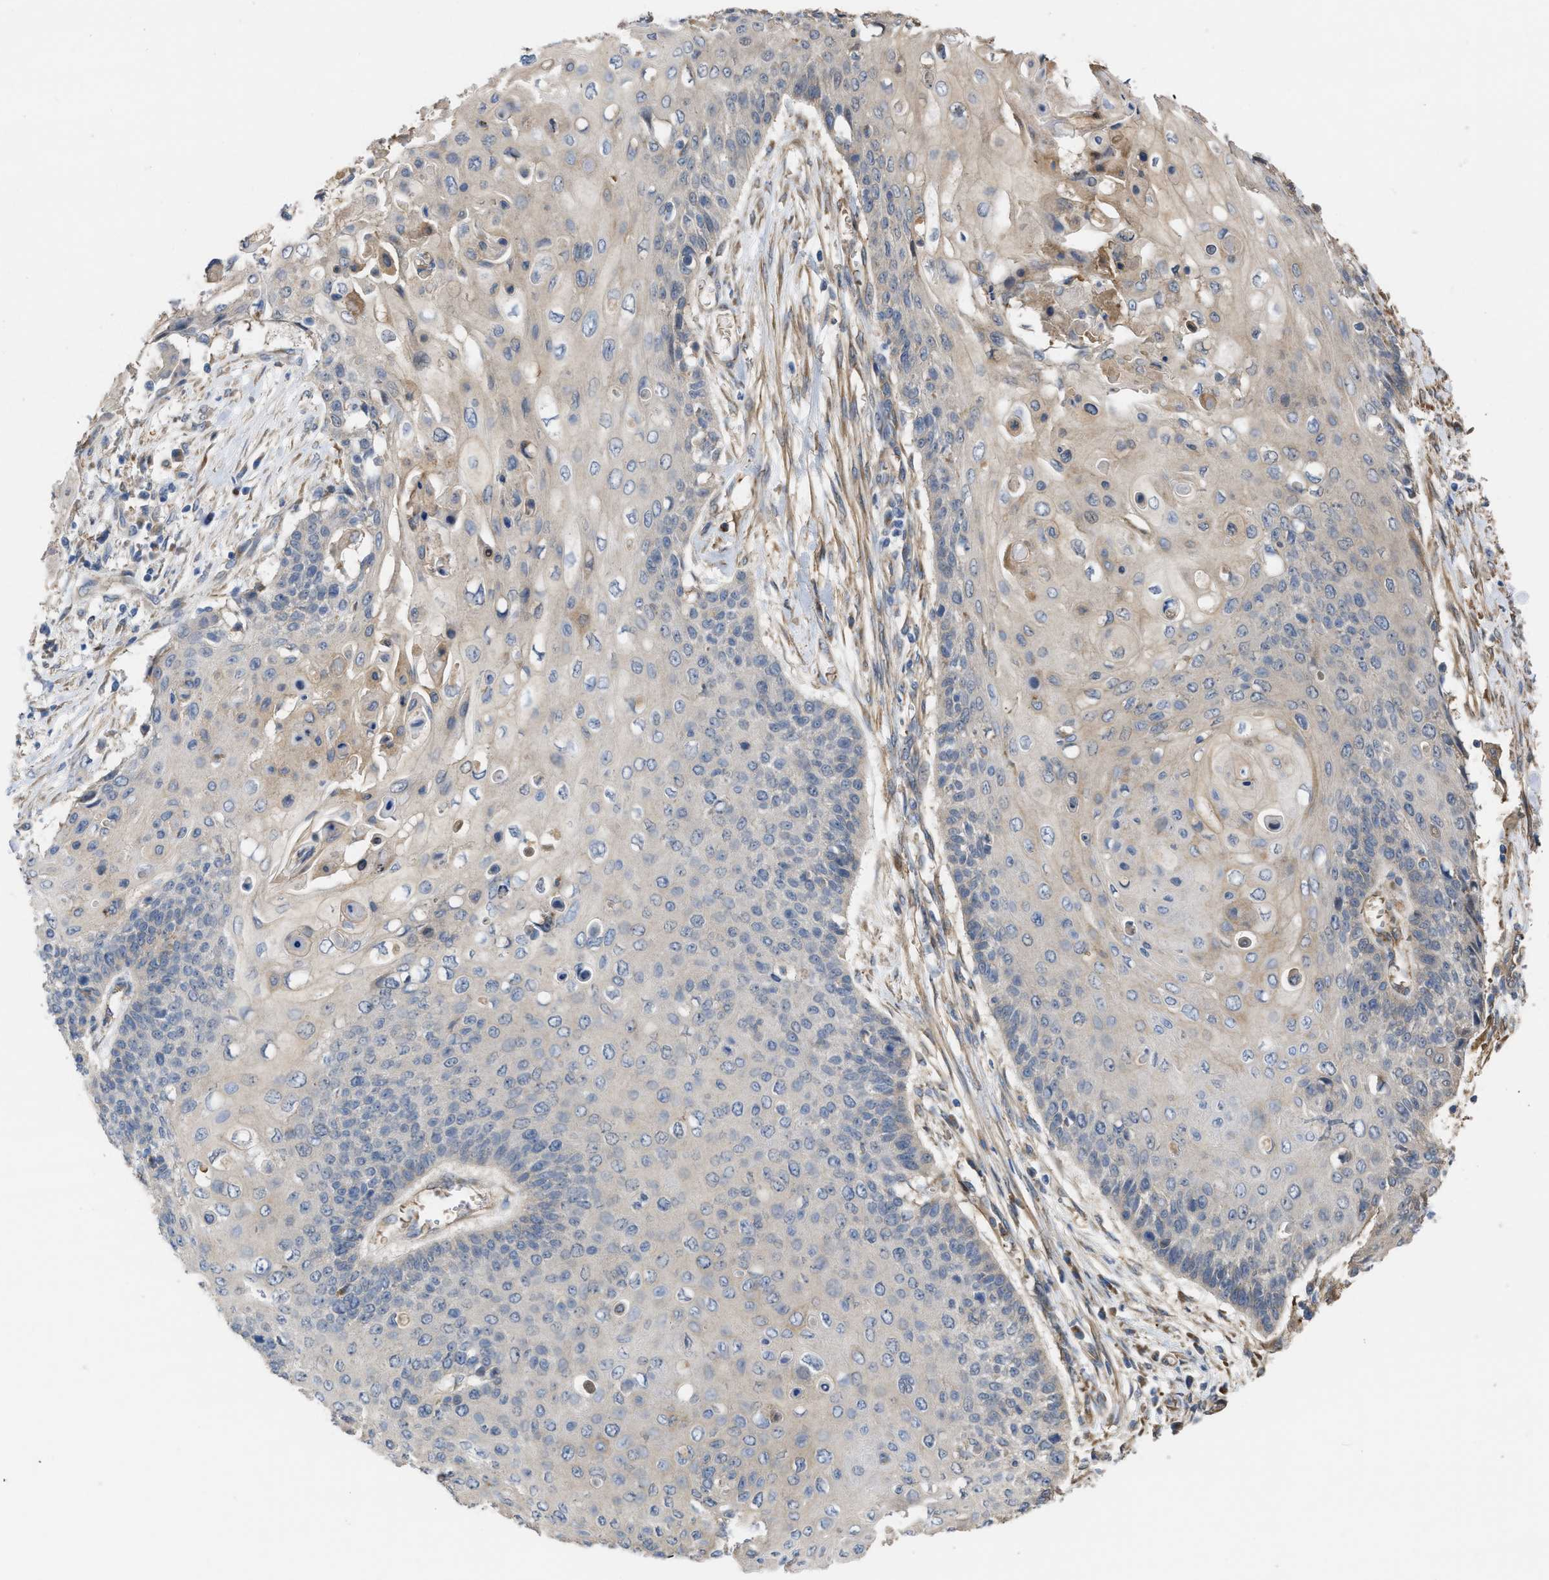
{"staining": {"intensity": "weak", "quantity": "<25%", "location": "cytoplasmic/membranous"}, "tissue": "cervical cancer", "cell_type": "Tumor cells", "image_type": "cancer", "snomed": [{"axis": "morphology", "description": "Squamous cell carcinoma, NOS"}, {"axis": "topography", "description": "Cervix"}], "caption": "Immunohistochemistry photomicrograph of neoplastic tissue: squamous cell carcinoma (cervical) stained with DAB demonstrates no significant protein staining in tumor cells.", "gene": "SLC4A11", "patient": {"sex": "female", "age": 39}}